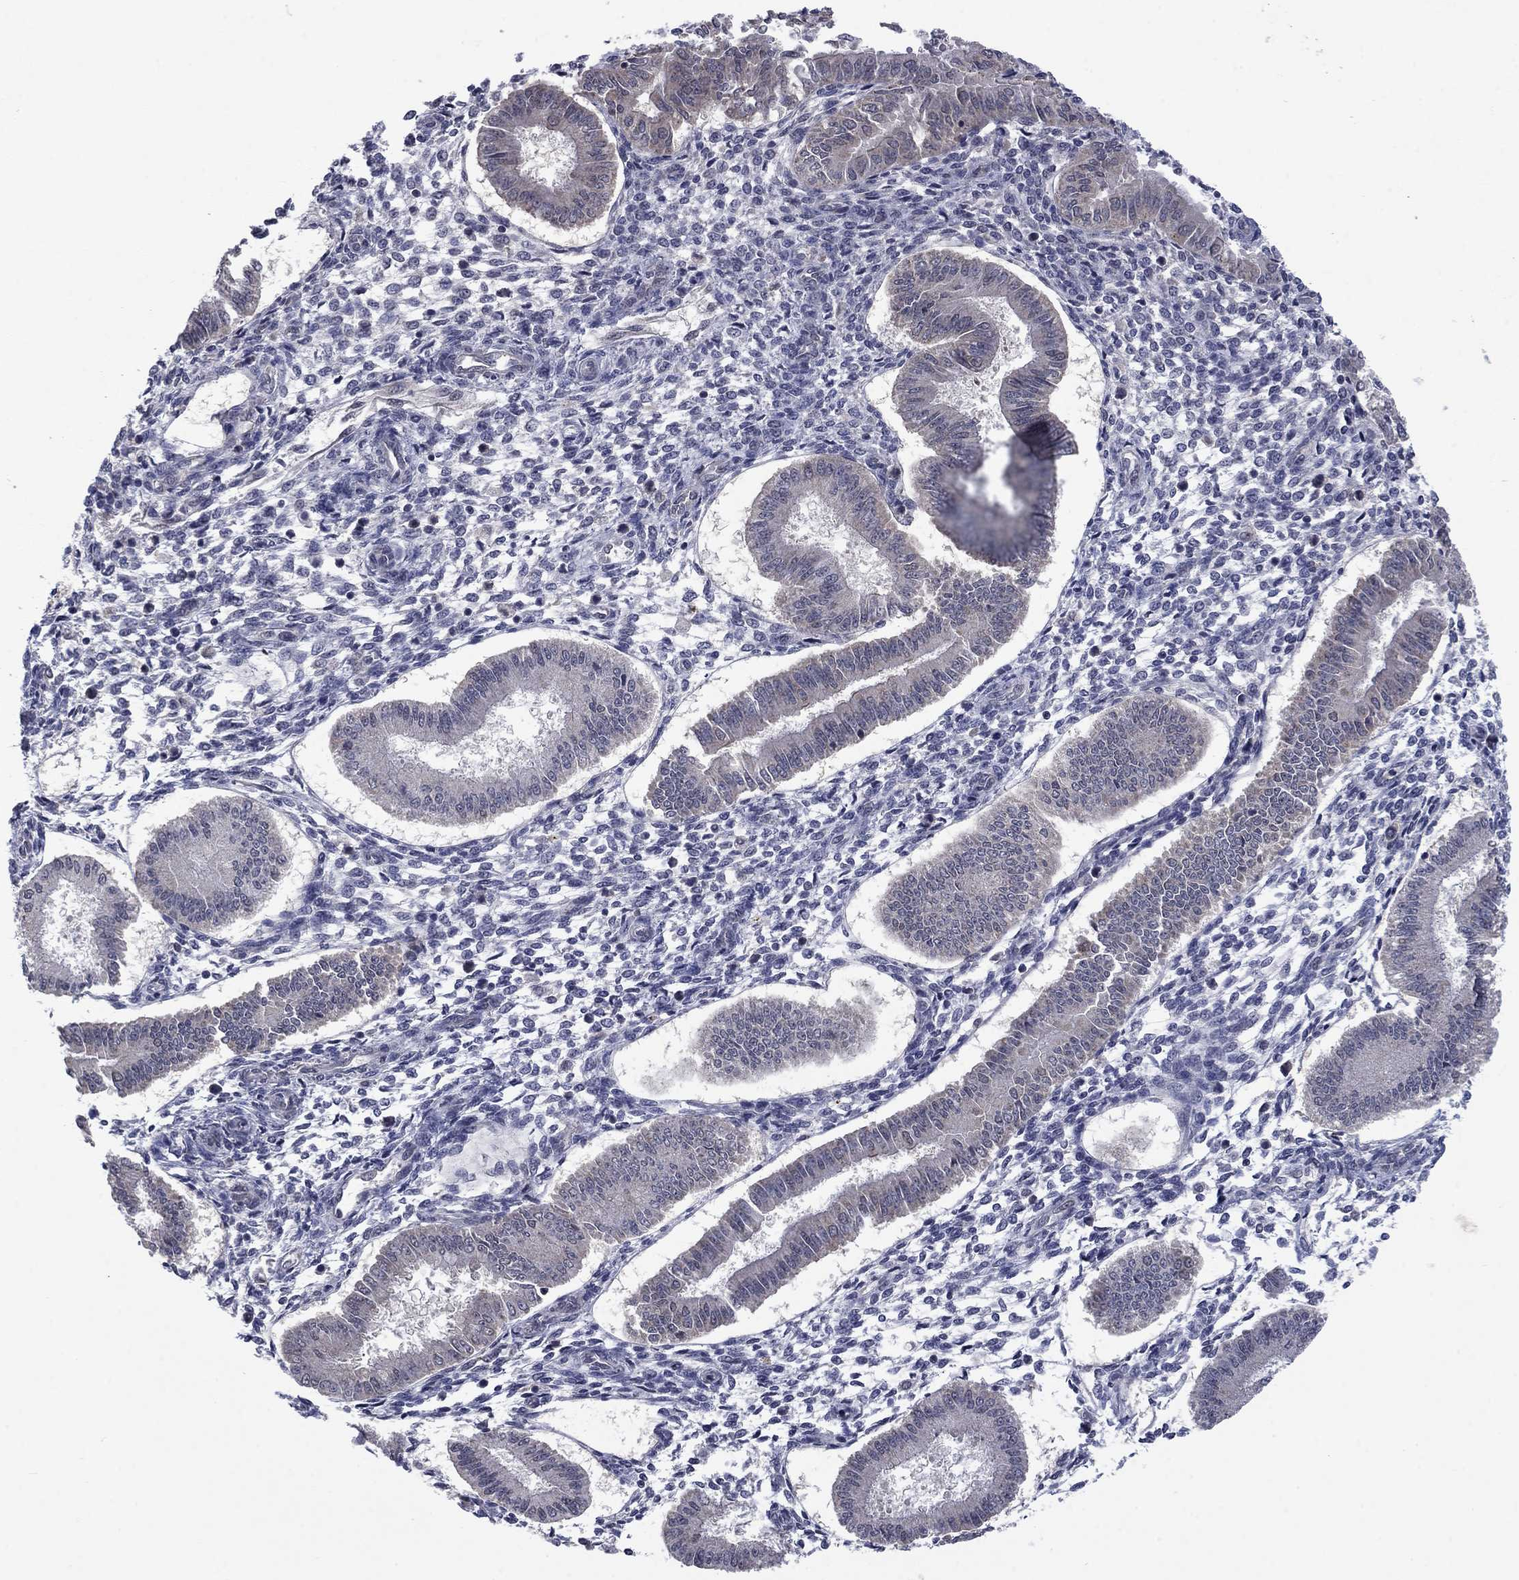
{"staining": {"intensity": "negative", "quantity": "none", "location": "none"}, "tissue": "endometrium", "cell_type": "Cells in endometrial stroma", "image_type": "normal", "snomed": [{"axis": "morphology", "description": "Normal tissue, NOS"}, {"axis": "topography", "description": "Endometrium"}], "caption": "High magnification brightfield microscopy of benign endometrium stained with DAB (3,3'-diaminobenzidine) (brown) and counterstained with hematoxylin (blue): cells in endometrial stroma show no significant positivity. The staining was performed using DAB to visualize the protein expression in brown, while the nuclei were stained in blue with hematoxylin (Magnification: 20x).", "gene": "SPATA33", "patient": {"sex": "female", "age": 43}}